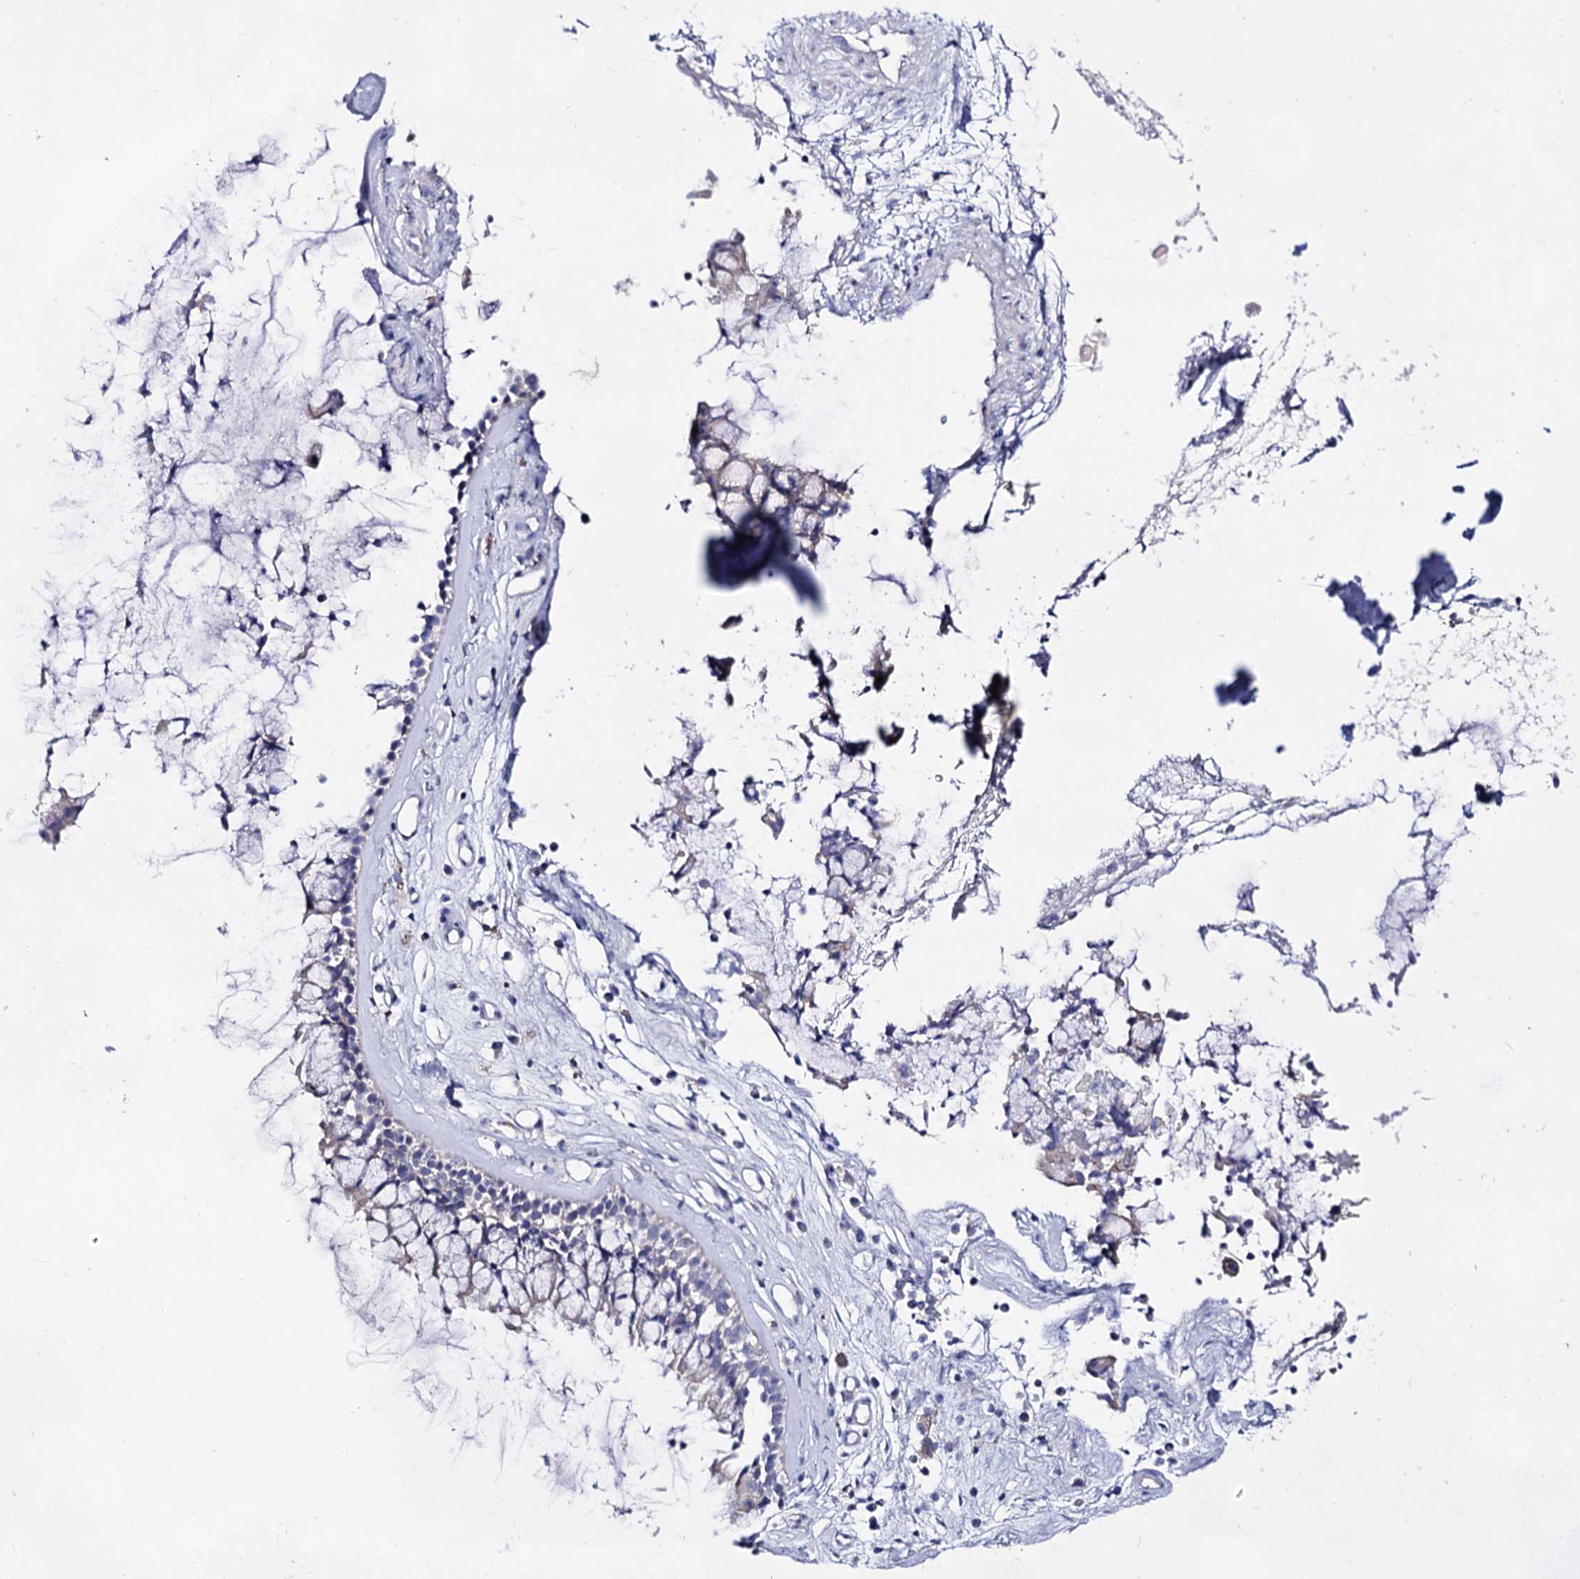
{"staining": {"intensity": "negative", "quantity": "none", "location": "none"}, "tissue": "nasopharynx", "cell_type": "Respiratory epithelial cells", "image_type": "normal", "snomed": [{"axis": "morphology", "description": "Normal tissue, NOS"}, {"axis": "morphology", "description": "Inflammation, NOS"}, {"axis": "topography", "description": "Nasopharynx"}], "caption": "IHC image of unremarkable human nasopharynx stained for a protein (brown), which displays no expression in respiratory epithelial cells. (DAB IHC, high magnification).", "gene": "PLIN1", "patient": {"sex": "male", "age": 29}}